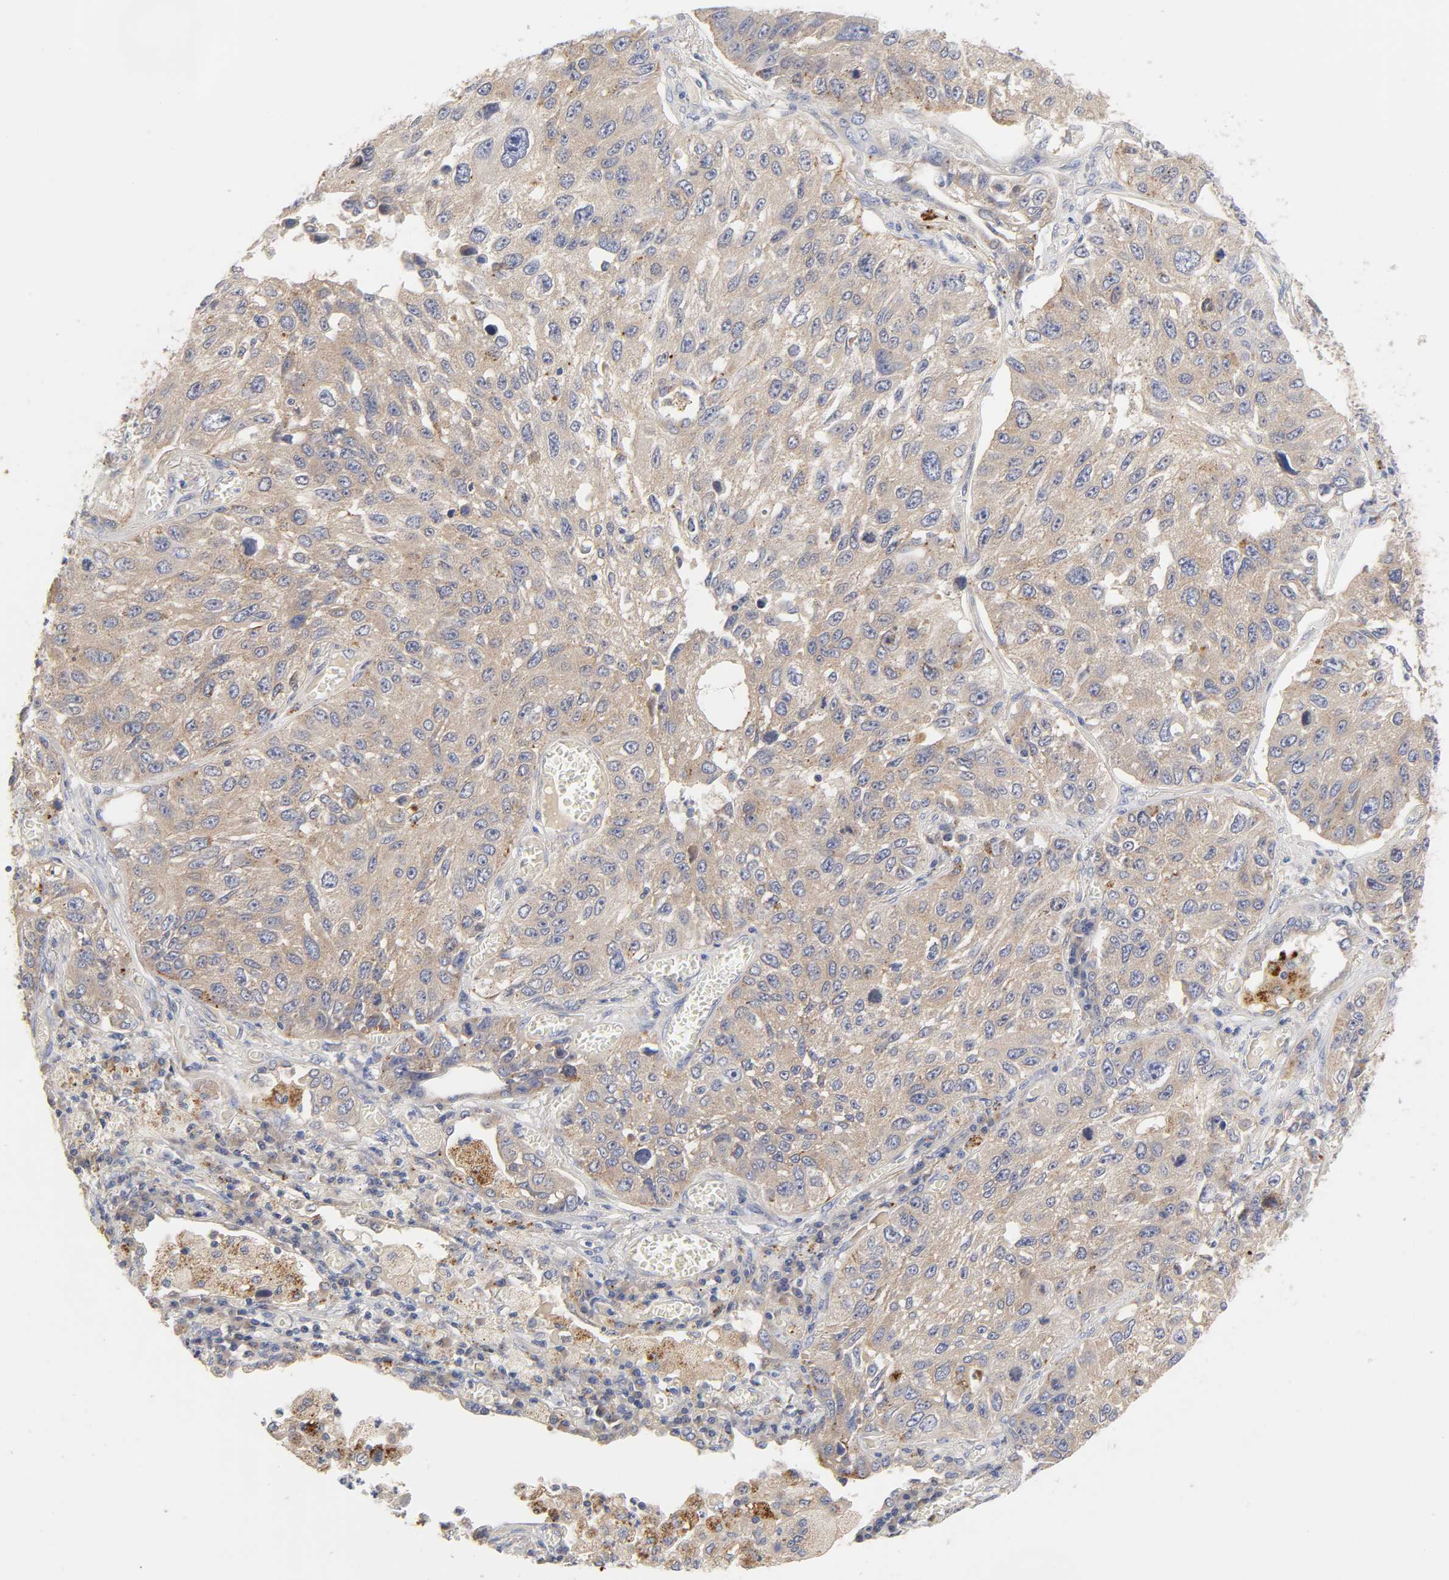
{"staining": {"intensity": "weak", "quantity": ">75%", "location": "cytoplasmic/membranous"}, "tissue": "lung cancer", "cell_type": "Tumor cells", "image_type": "cancer", "snomed": [{"axis": "morphology", "description": "Squamous cell carcinoma, NOS"}, {"axis": "topography", "description": "Lung"}], "caption": "DAB (3,3'-diaminobenzidine) immunohistochemical staining of human lung squamous cell carcinoma displays weak cytoplasmic/membranous protein positivity in approximately >75% of tumor cells.", "gene": "C17orf75", "patient": {"sex": "male", "age": 71}}